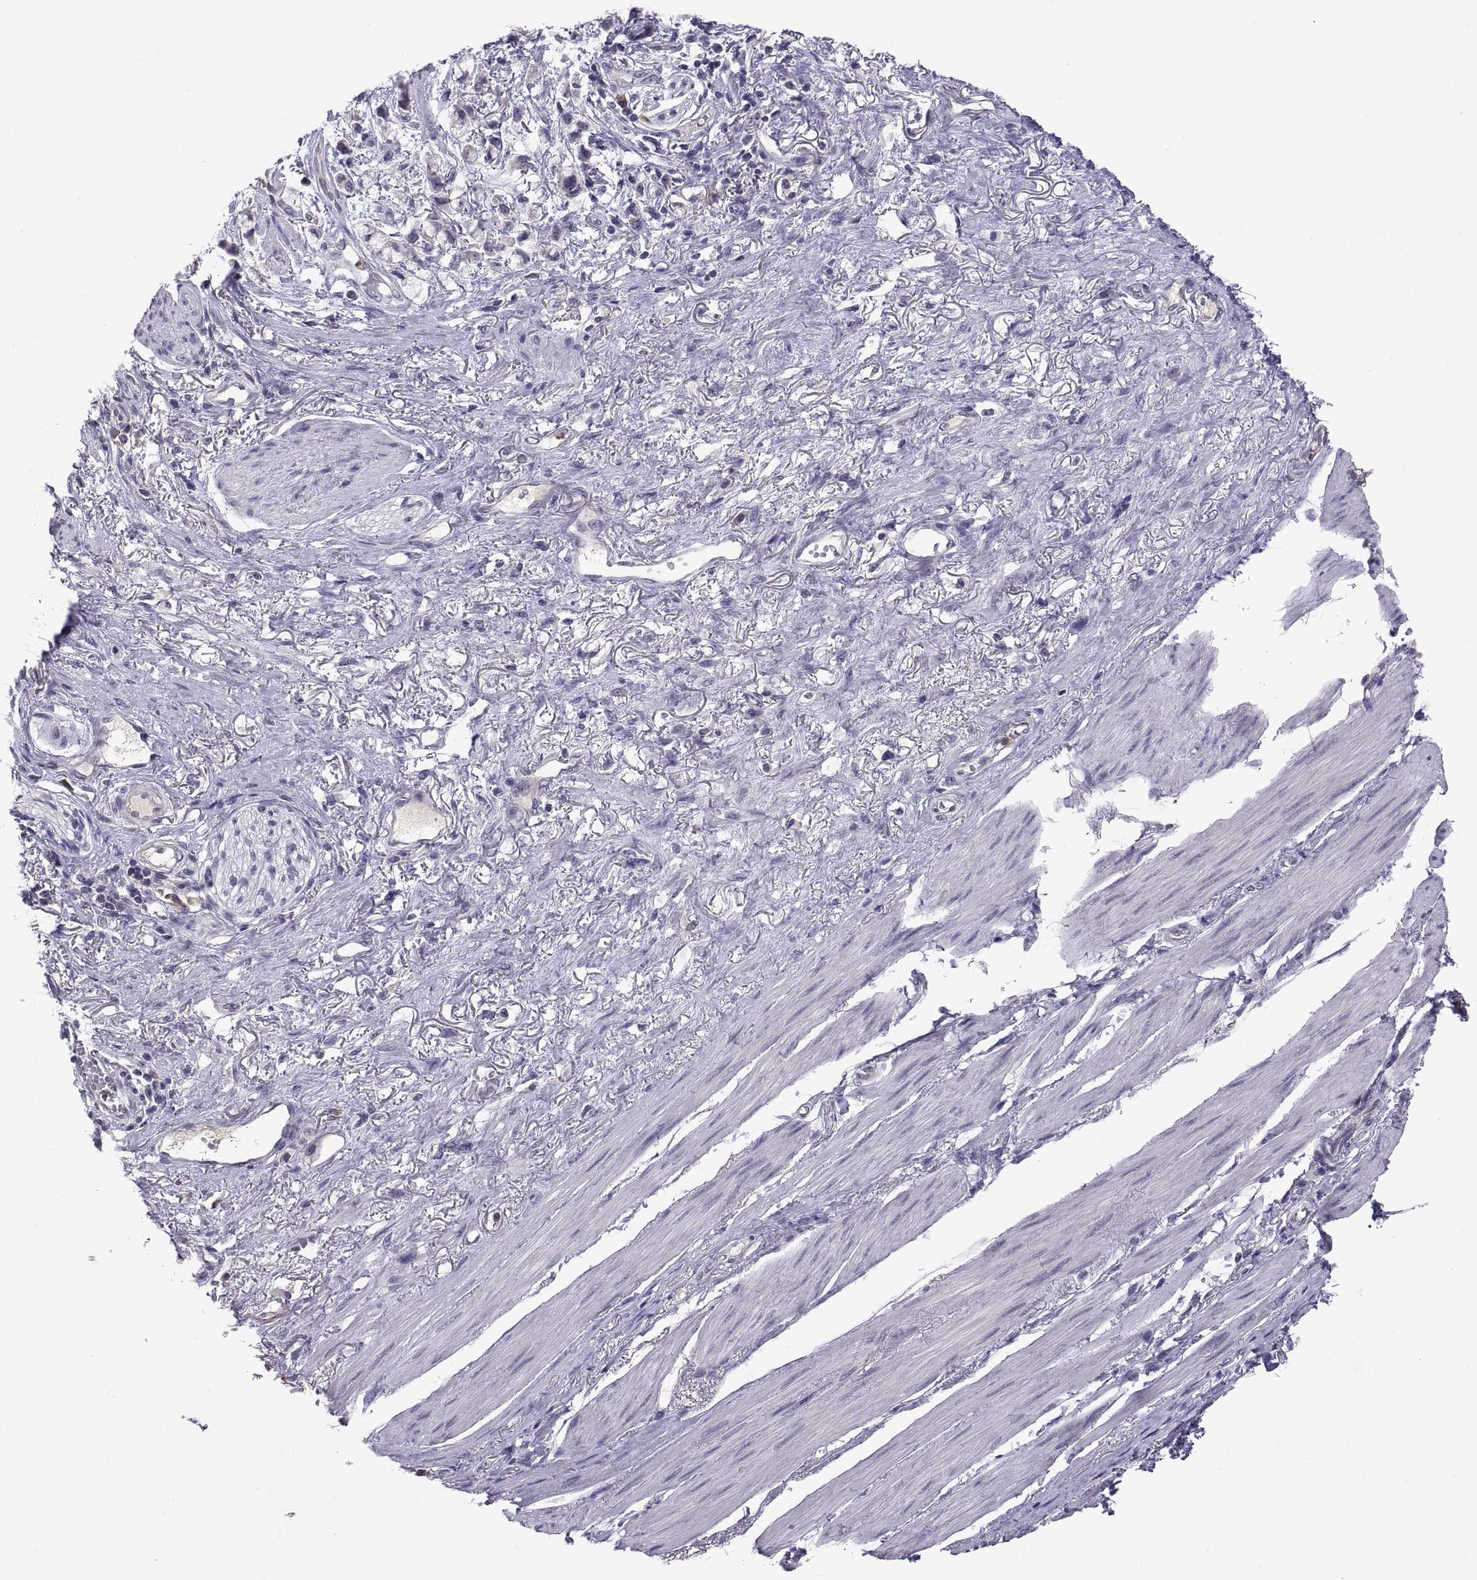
{"staining": {"intensity": "negative", "quantity": "none", "location": "none"}, "tissue": "stomach cancer", "cell_type": "Tumor cells", "image_type": "cancer", "snomed": [{"axis": "morphology", "description": "Adenocarcinoma, NOS"}, {"axis": "topography", "description": "Stomach"}], "caption": "Tumor cells are negative for protein expression in human stomach adenocarcinoma.", "gene": "PKP1", "patient": {"sex": "female", "age": 81}}